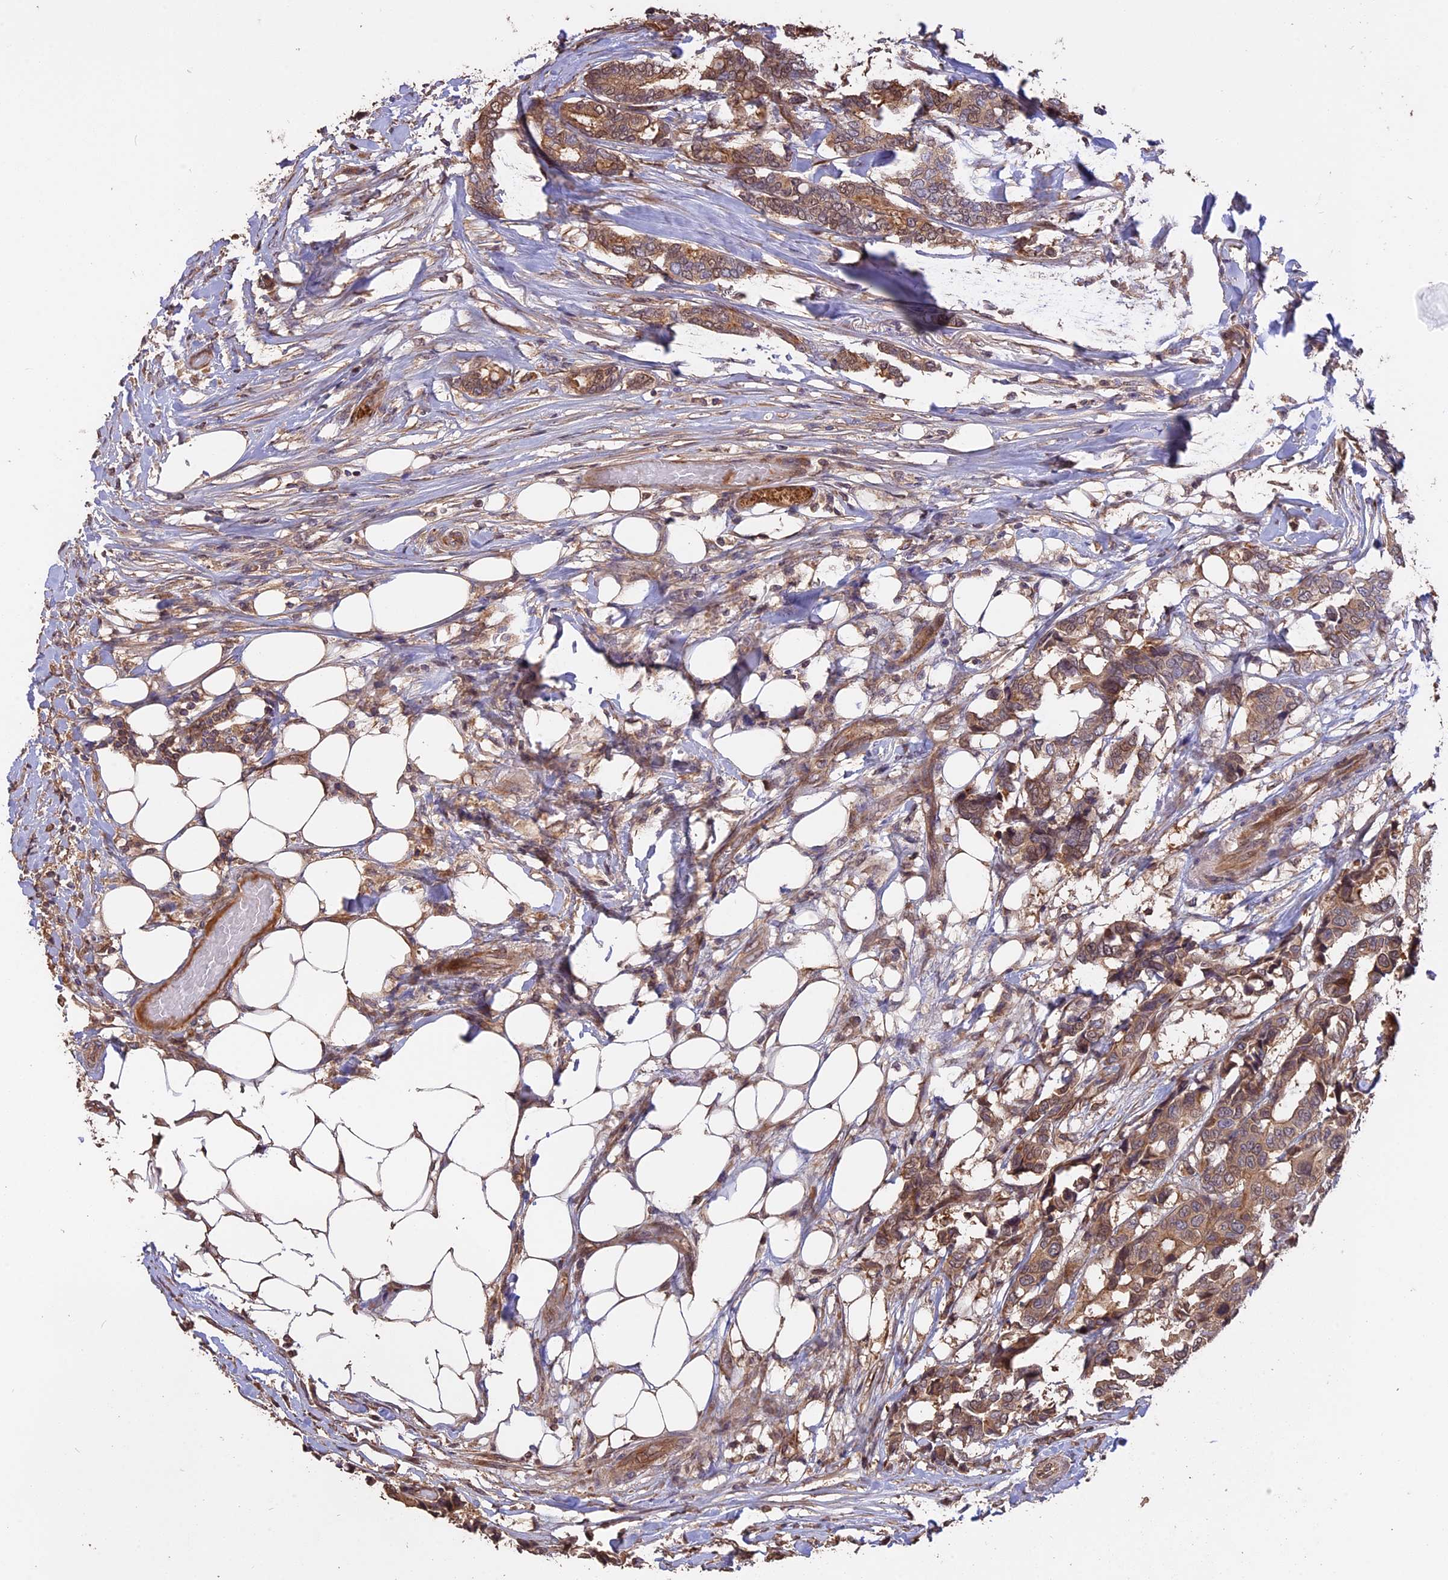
{"staining": {"intensity": "moderate", "quantity": ">75%", "location": "cytoplasmic/membranous"}, "tissue": "breast cancer", "cell_type": "Tumor cells", "image_type": "cancer", "snomed": [{"axis": "morphology", "description": "Duct carcinoma"}, {"axis": "topography", "description": "Breast"}], "caption": "Immunohistochemistry (IHC) (DAB) staining of breast cancer displays moderate cytoplasmic/membranous protein positivity in approximately >75% of tumor cells. The staining was performed using DAB to visualize the protein expression in brown, while the nuclei were stained in blue with hematoxylin (Magnification: 20x).", "gene": "RASAL1", "patient": {"sex": "female", "age": 87}}